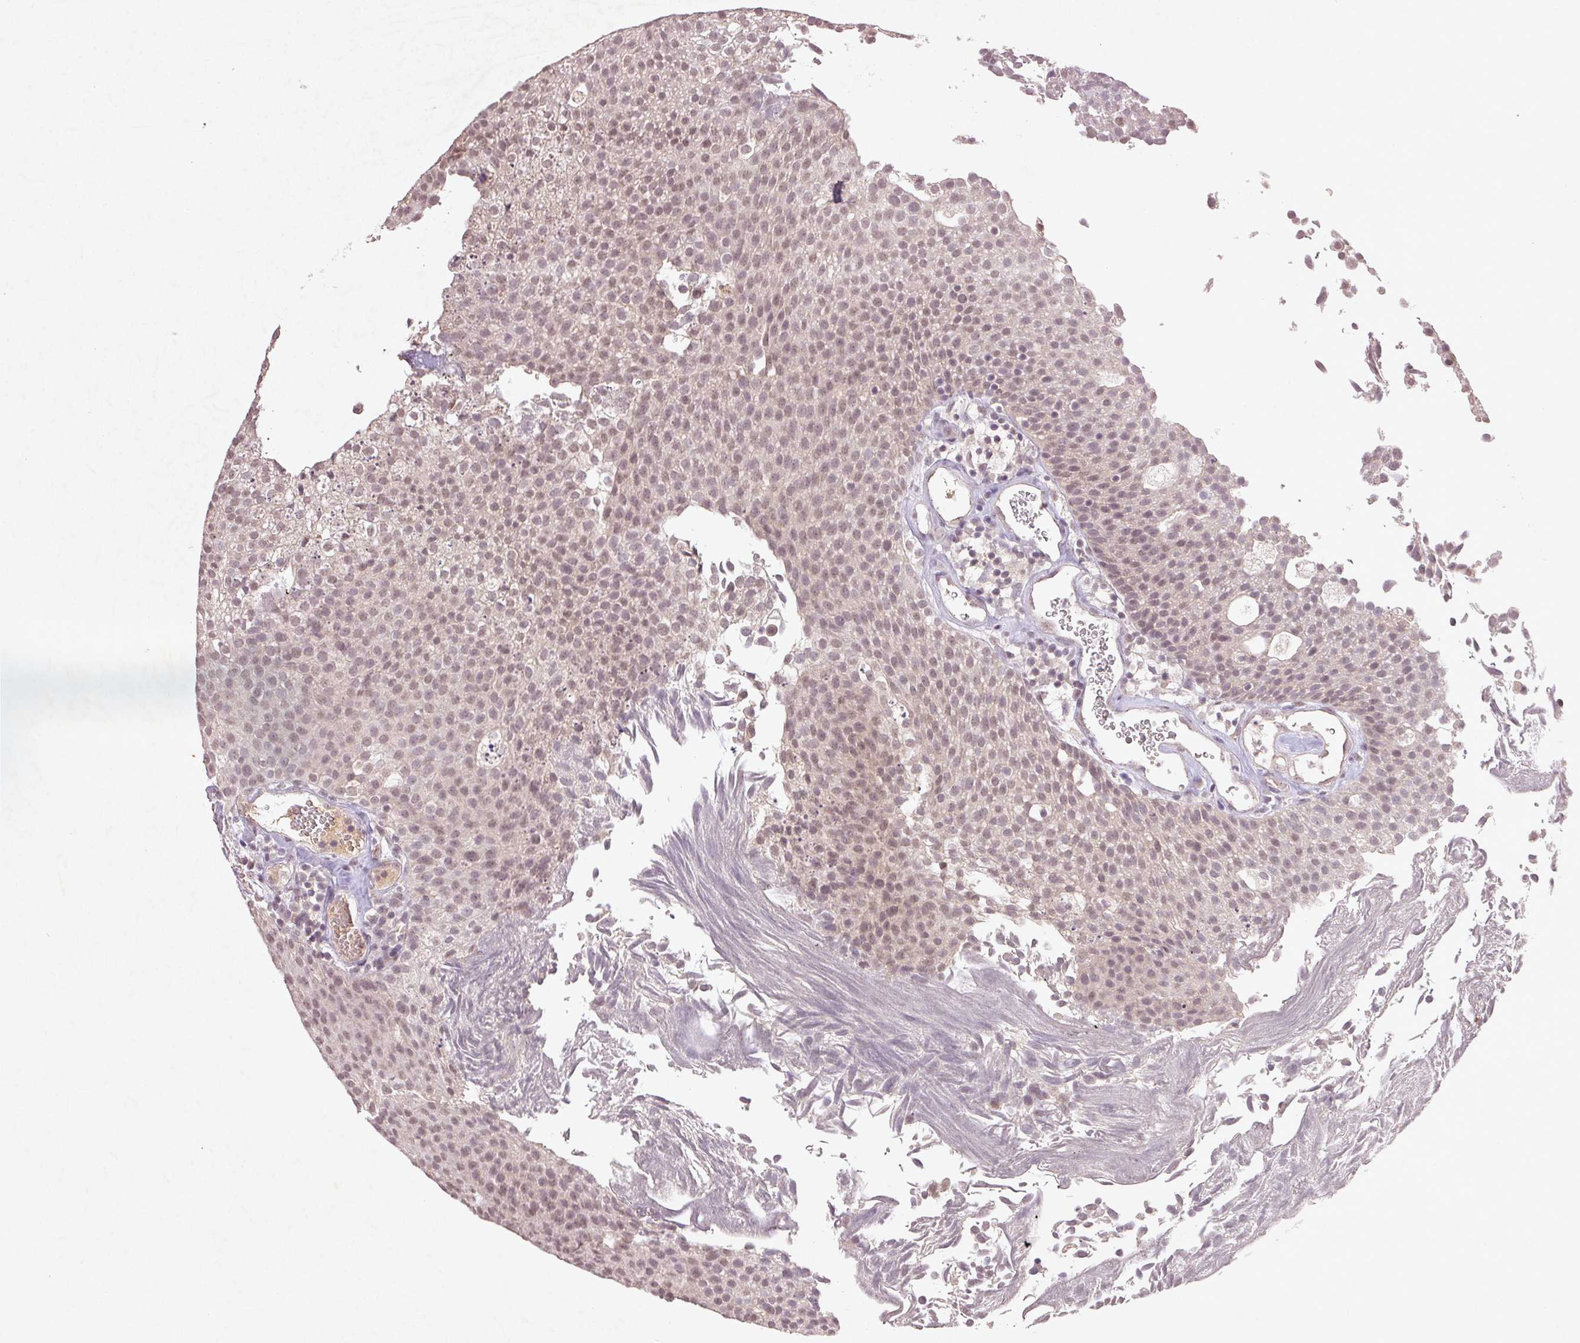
{"staining": {"intensity": "weak", "quantity": ">75%", "location": "nuclear"}, "tissue": "urothelial cancer", "cell_type": "Tumor cells", "image_type": "cancer", "snomed": [{"axis": "morphology", "description": "Urothelial carcinoma, Low grade"}, {"axis": "topography", "description": "Urinary bladder"}], "caption": "Low-grade urothelial carcinoma tissue demonstrates weak nuclear staining in approximately >75% of tumor cells, visualized by immunohistochemistry.", "gene": "FAM168B", "patient": {"sex": "female", "age": 79}}